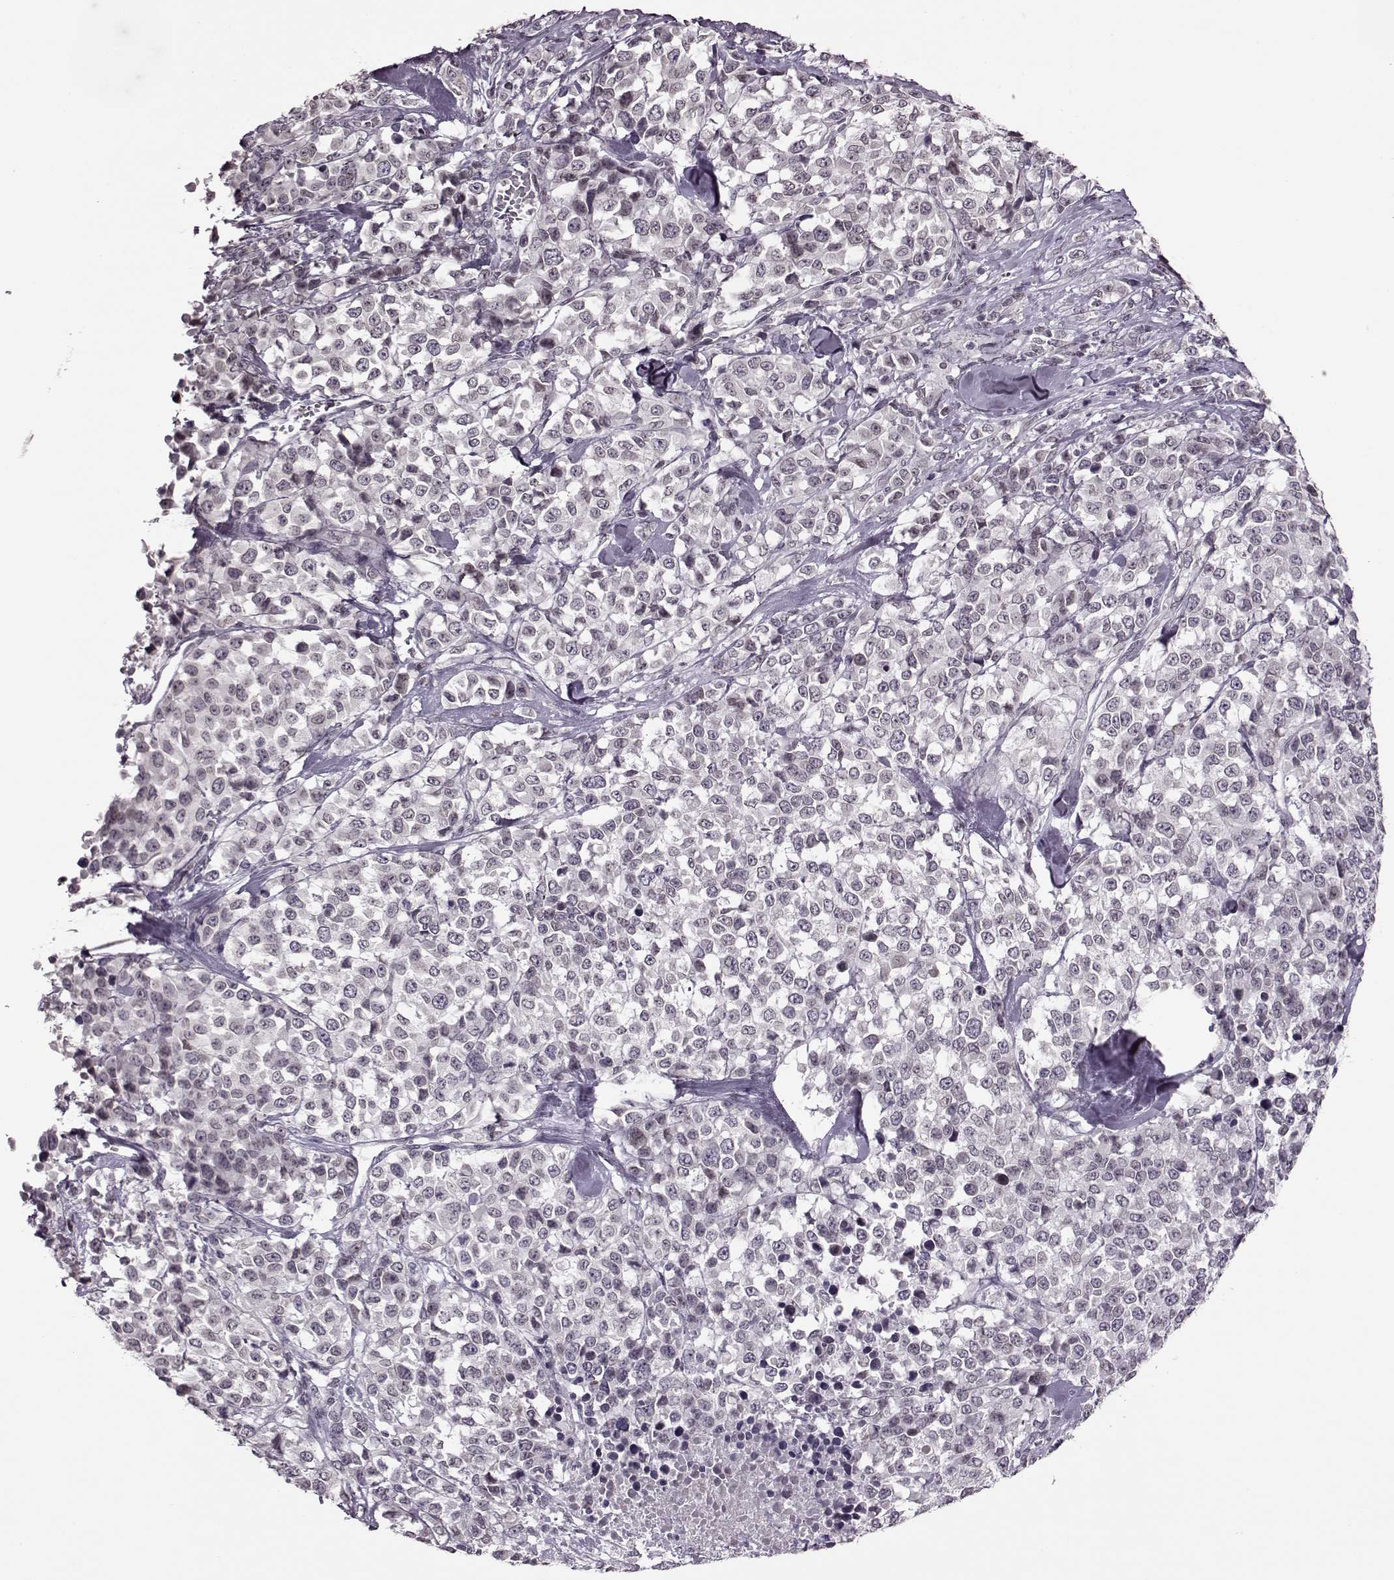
{"staining": {"intensity": "negative", "quantity": "none", "location": "none"}, "tissue": "melanoma", "cell_type": "Tumor cells", "image_type": "cancer", "snomed": [{"axis": "morphology", "description": "Malignant melanoma, Metastatic site"}, {"axis": "topography", "description": "Skin"}], "caption": "Immunohistochemistry histopathology image of neoplastic tissue: human malignant melanoma (metastatic site) stained with DAB displays no significant protein positivity in tumor cells.", "gene": "STX1B", "patient": {"sex": "male", "age": 84}}